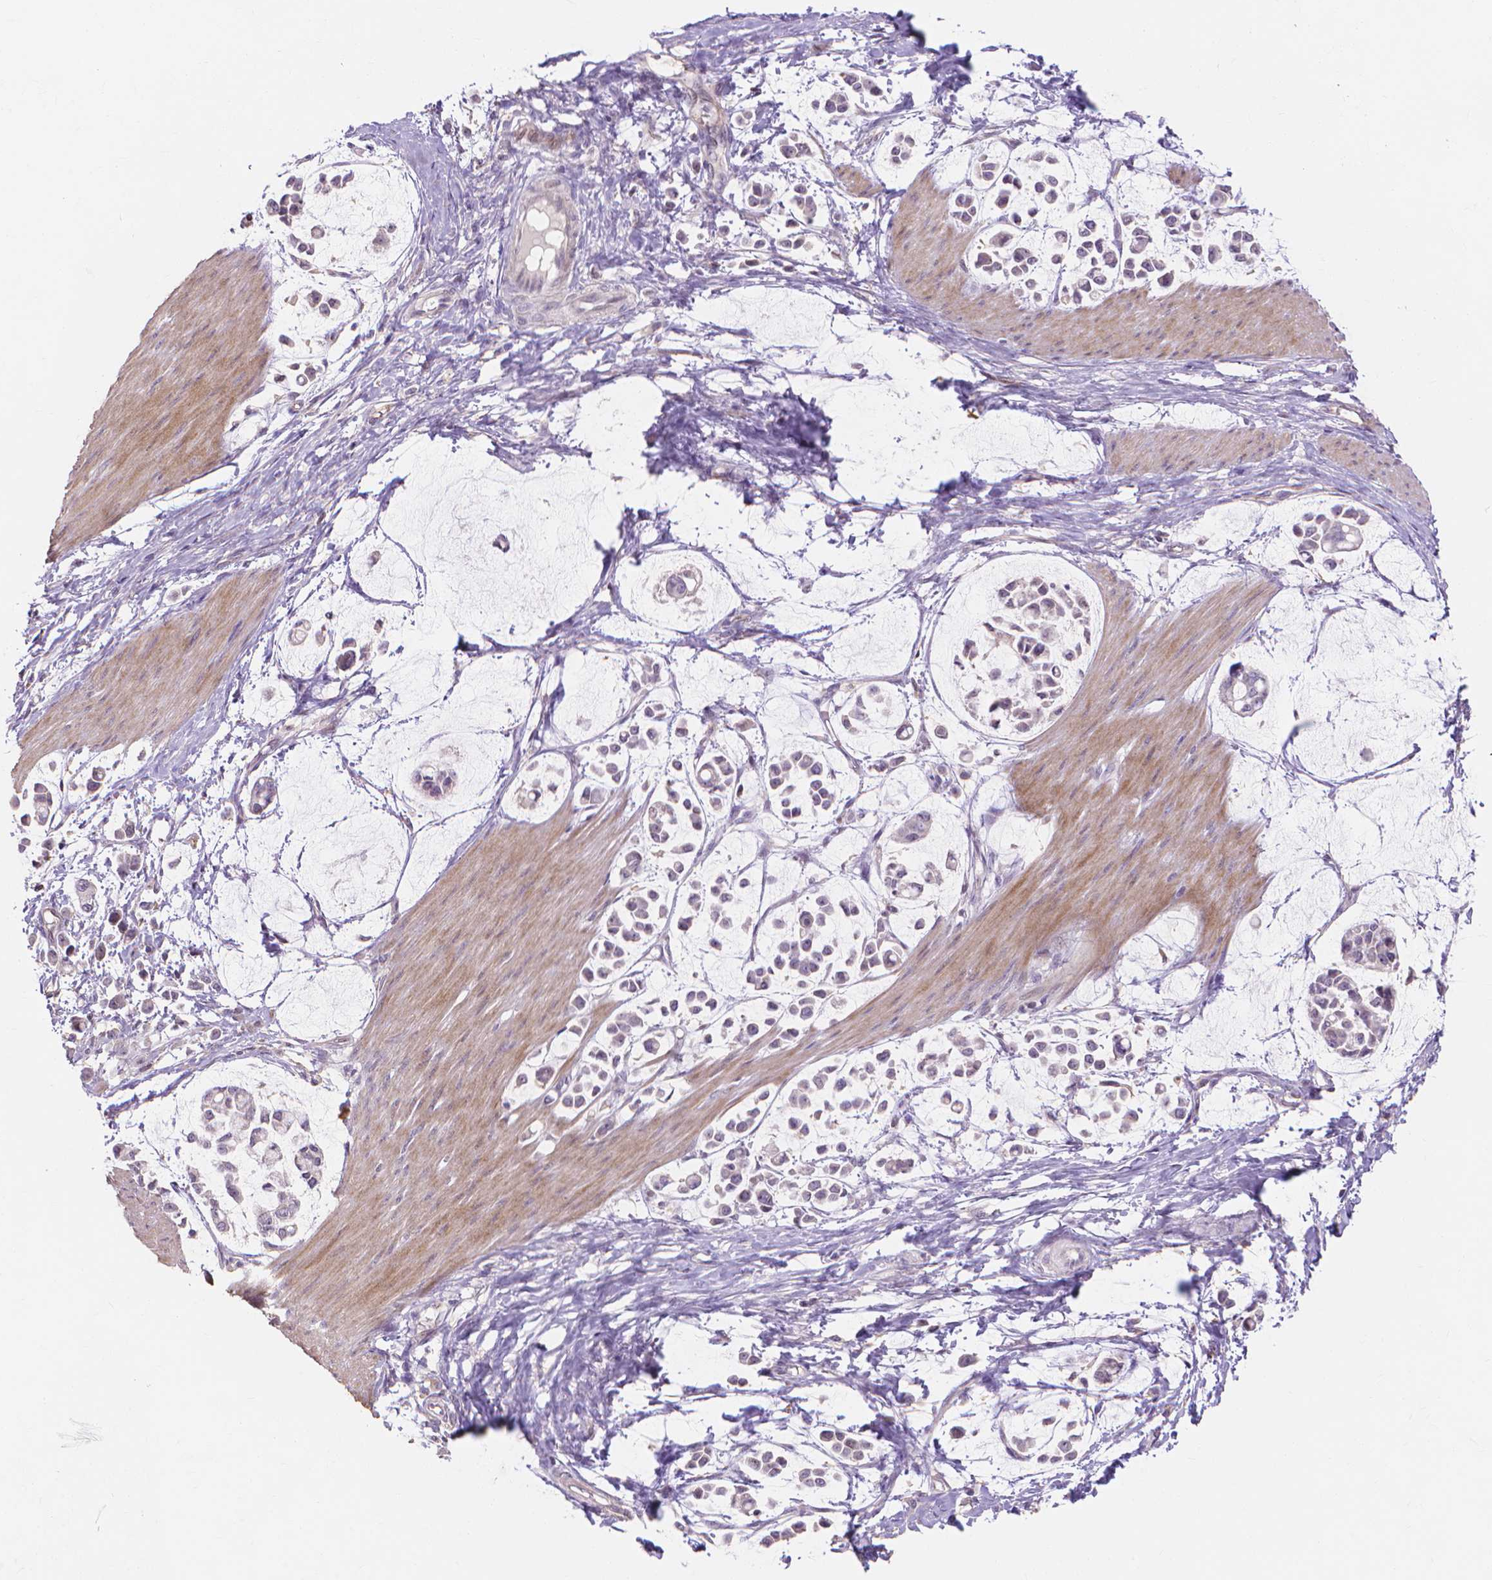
{"staining": {"intensity": "negative", "quantity": "none", "location": "none"}, "tissue": "stomach cancer", "cell_type": "Tumor cells", "image_type": "cancer", "snomed": [{"axis": "morphology", "description": "Adenocarcinoma, NOS"}, {"axis": "topography", "description": "Stomach"}], "caption": "This image is of adenocarcinoma (stomach) stained with IHC to label a protein in brown with the nuclei are counter-stained blue. There is no expression in tumor cells.", "gene": "PRDM13", "patient": {"sex": "male", "age": 82}}